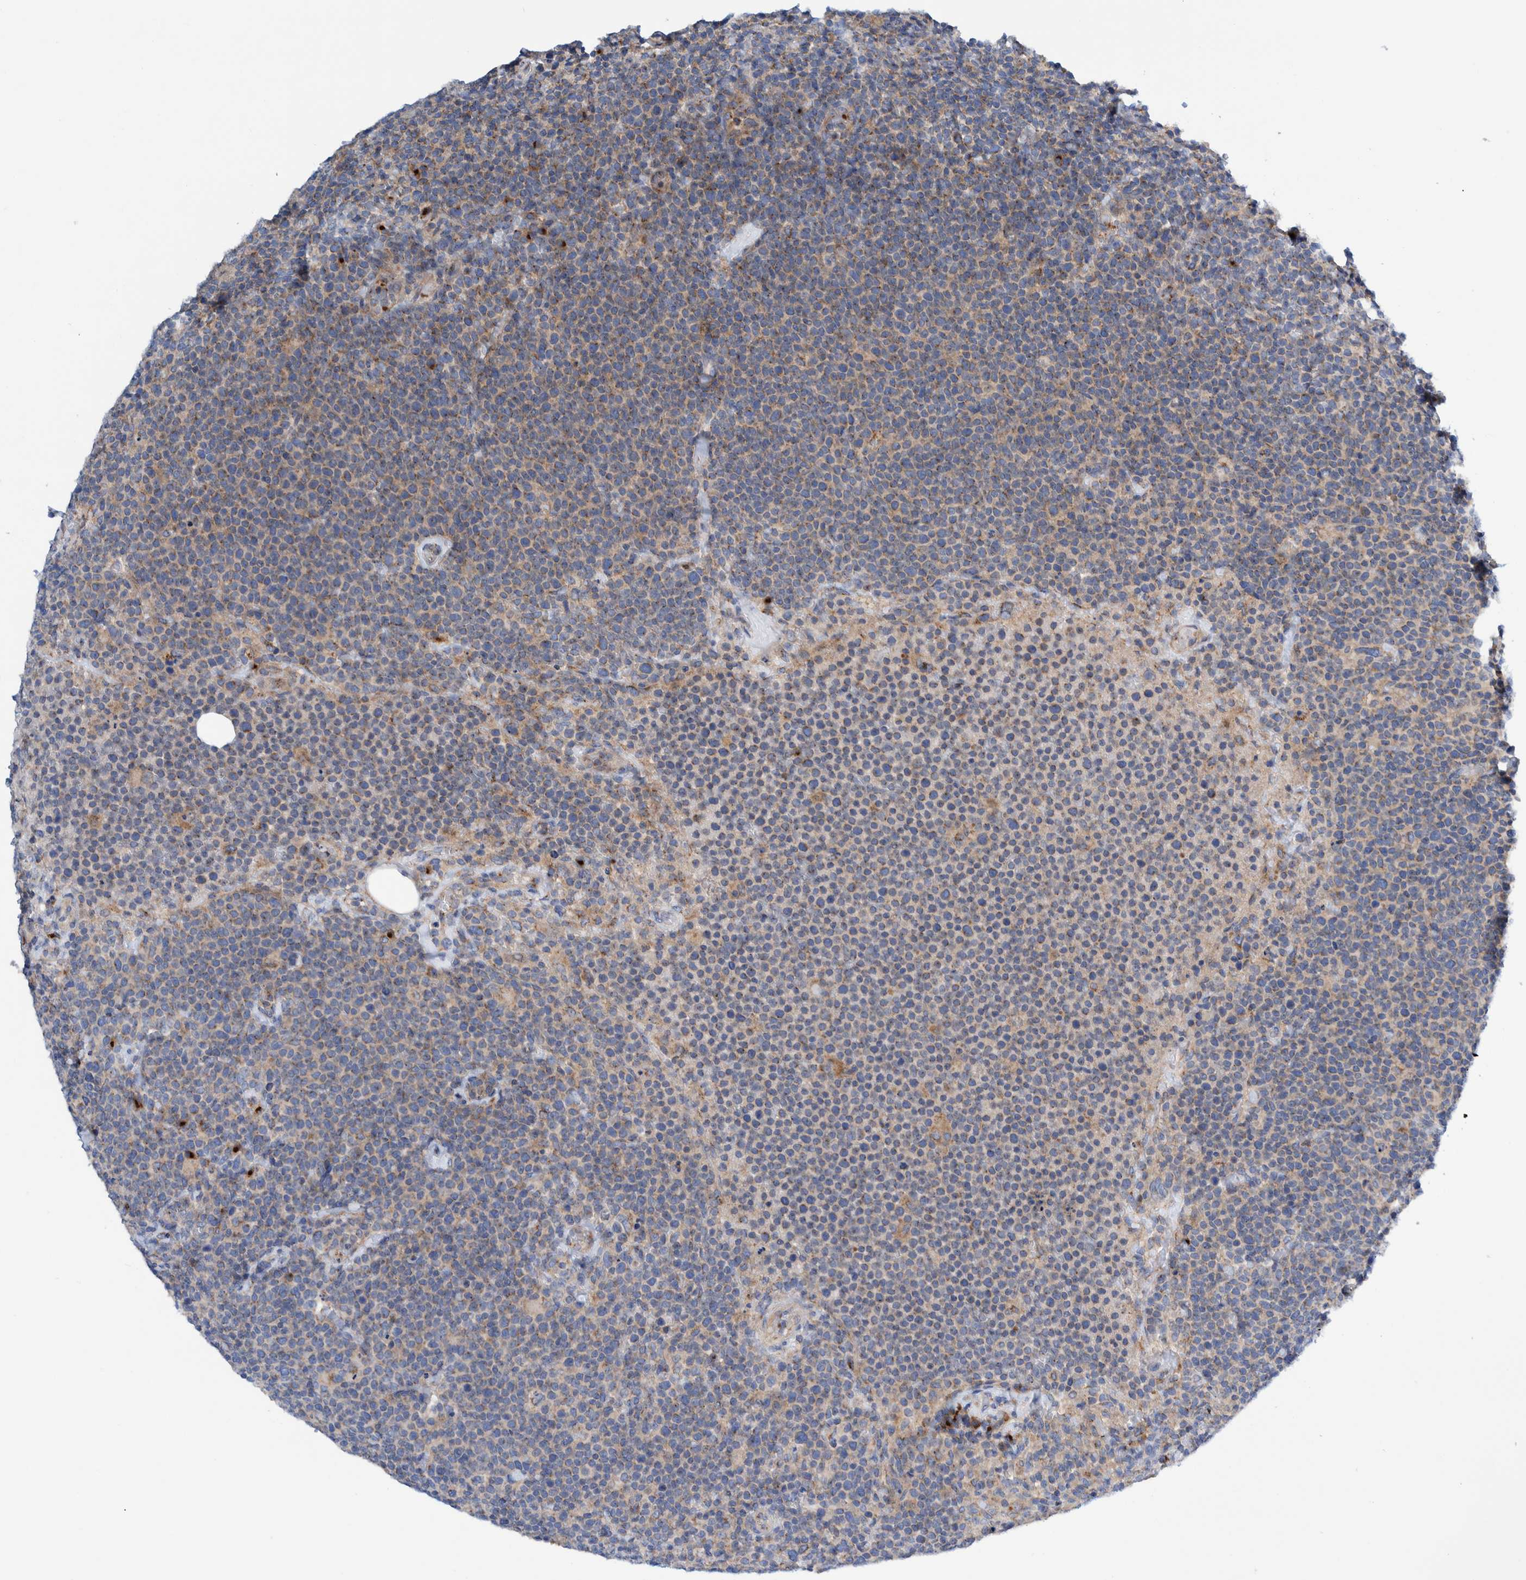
{"staining": {"intensity": "moderate", "quantity": "<25%", "location": "cytoplasmic/membranous"}, "tissue": "lymphoma", "cell_type": "Tumor cells", "image_type": "cancer", "snomed": [{"axis": "morphology", "description": "Malignant lymphoma, non-Hodgkin's type, High grade"}, {"axis": "topography", "description": "Lymph node"}], "caption": "A brown stain highlights moderate cytoplasmic/membranous positivity of a protein in lymphoma tumor cells.", "gene": "TRIM58", "patient": {"sex": "male", "age": 61}}